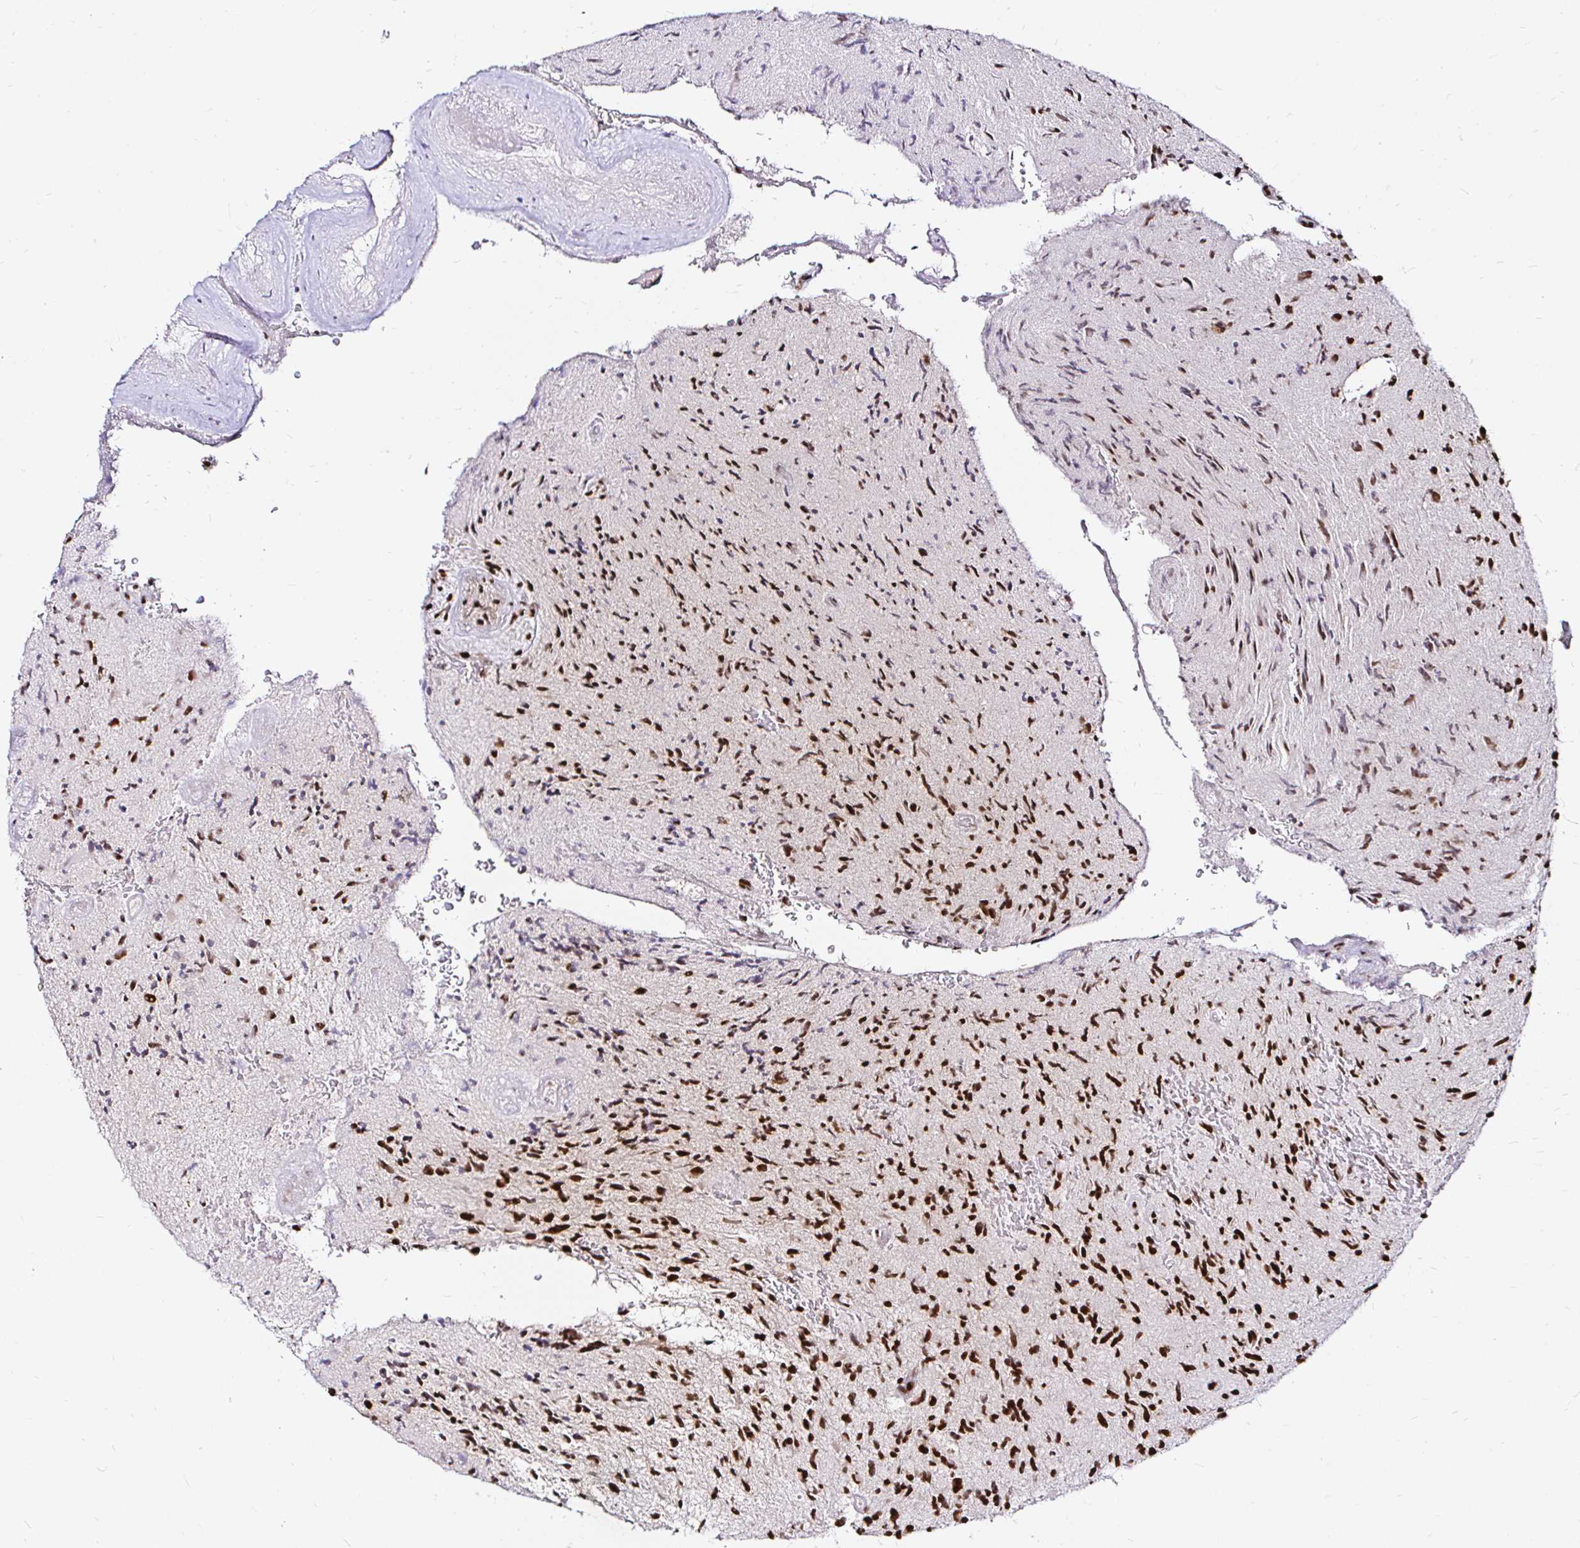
{"staining": {"intensity": "moderate", "quantity": ">75%", "location": "nuclear"}, "tissue": "glioma", "cell_type": "Tumor cells", "image_type": "cancer", "snomed": [{"axis": "morphology", "description": "Glioma, malignant, High grade"}, {"axis": "topography", "description": "Brain"}], "caption": "DAB immunohistochemical staining of human glioma displays moderate nuclear protein staining in about >75% of tumor cells.", "gene": "SNRPC", "patient": {"sex": "male", "age": 54}}